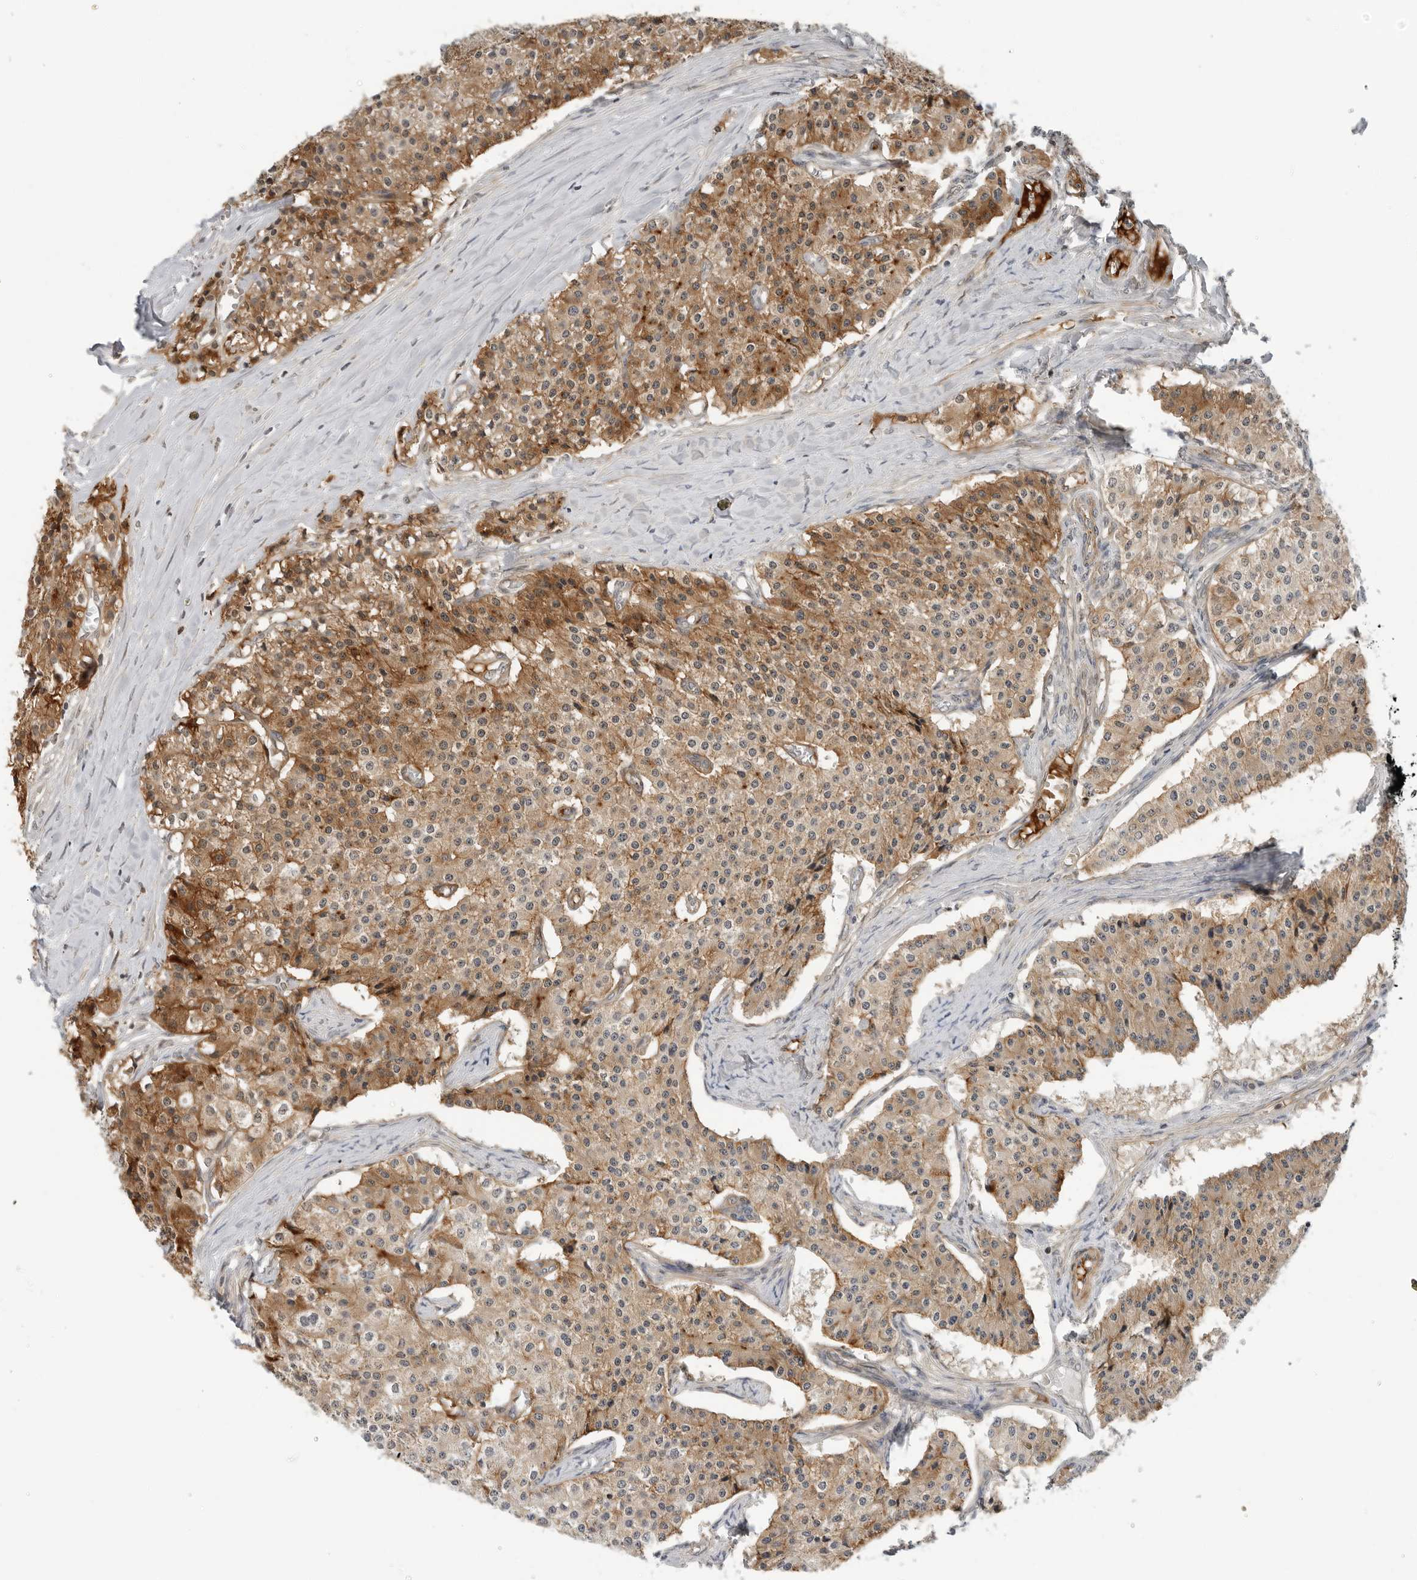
{"staining": {"intensity": "moderate", "quantity": "25%-75%", "location": "cytoplasmic/membranous"}, "tissue": "carcinoid", "cell_type": "Tumor cells", "image_type": "cancer", "snomed": [{"axis": "morphology", "description": "Carcinoid, malignant, NOS"}, {"axis": "topography", "description": "Colon"}], "caption": "This micrograph demonstrates IHC staining of carcinoid, with medium moderate cytoplasmic/membranous positivity in about 25%-75% of tumor cells.", "gene": "SUGCT", "patient": {"sex": "female", "age": 52}}